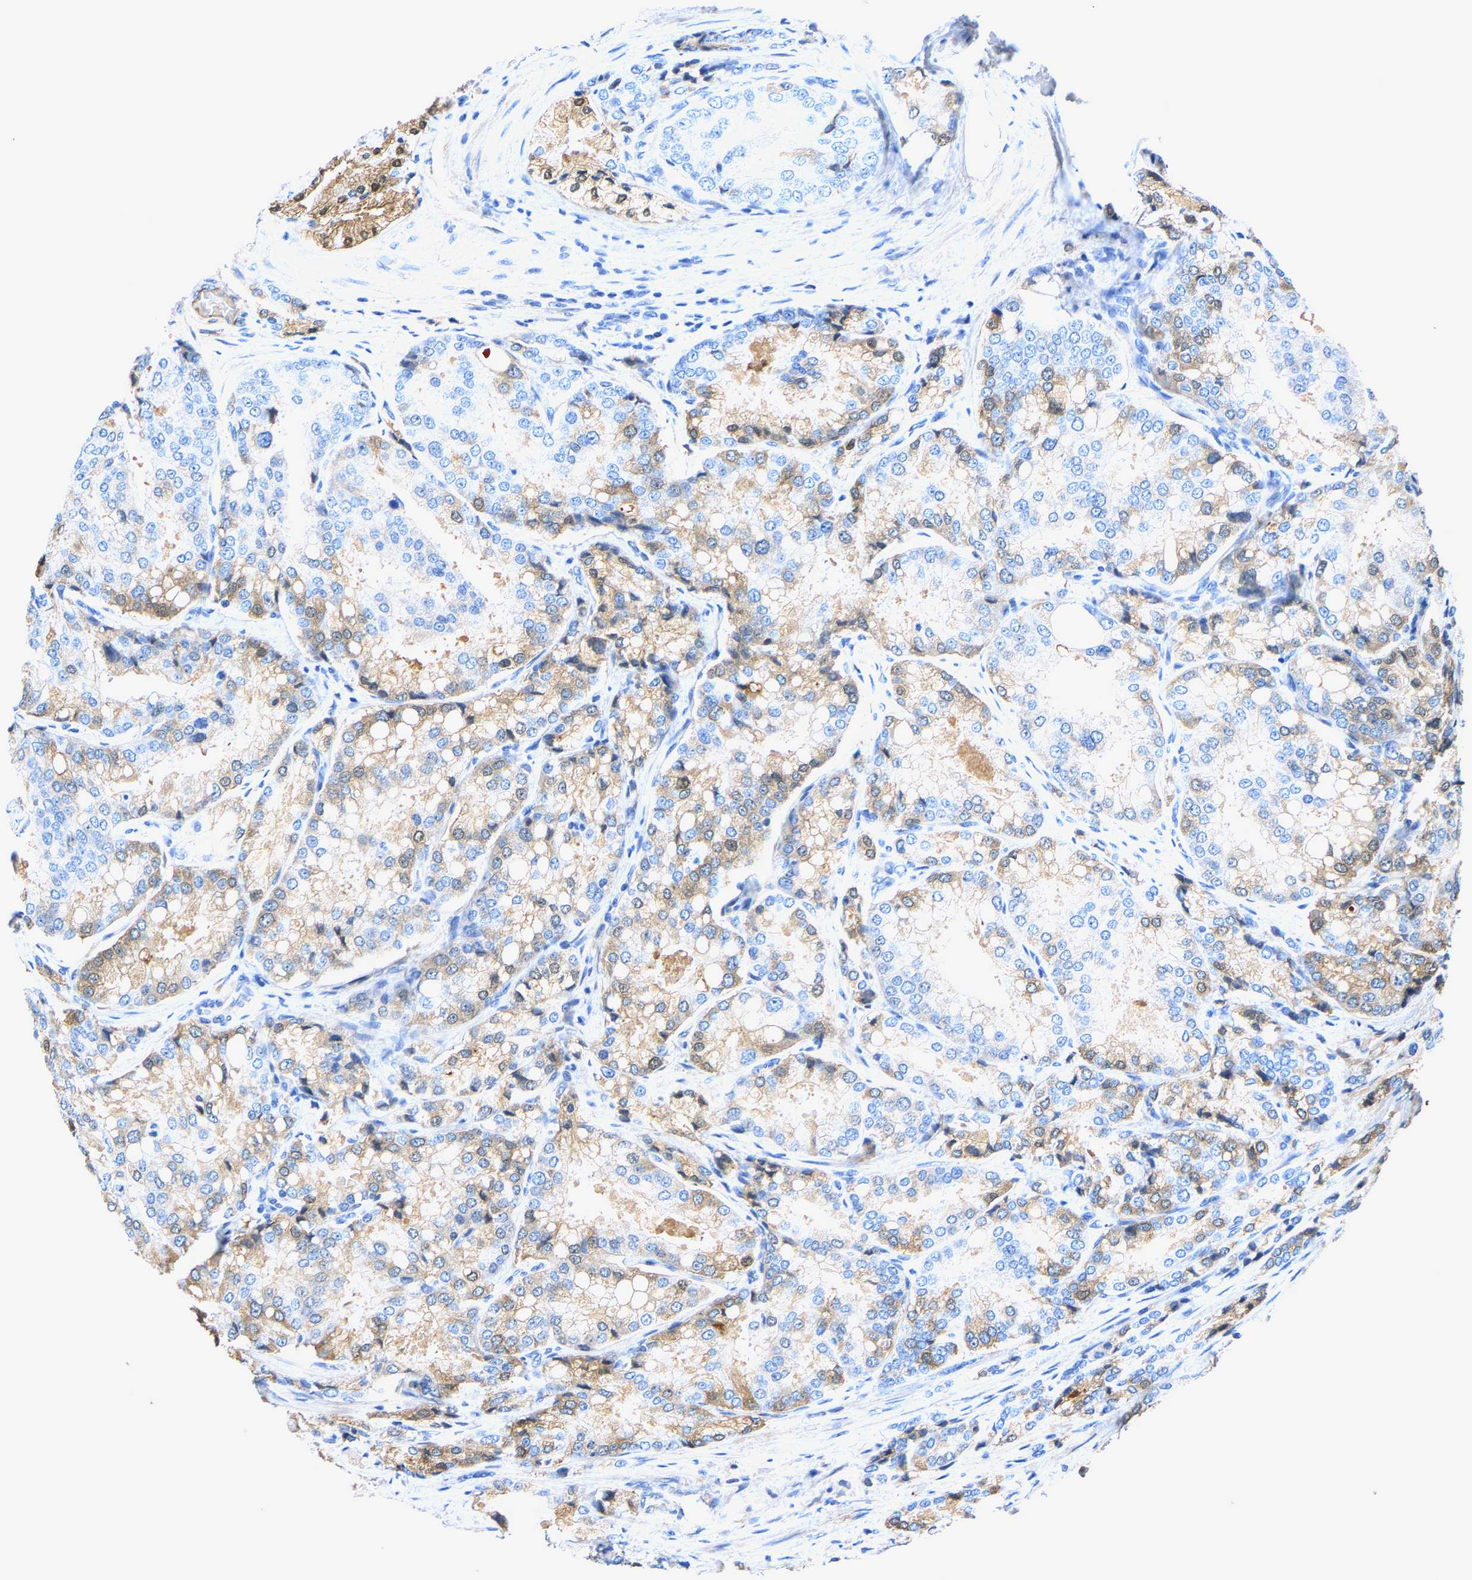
{"staining": {"intensity": "moderate", "quantity": "<25%", "location": "cytoplasmic/membranous"}, "tissue": "prostate cancer", "cell_type": "Tumor cells", "image_type": "cancer", "snomed": [{"axis": "morphology", "description": "Adenocarcinoma, High grade"}, {"axis": "topography", "description": "Prostate"}], "caption": "Immunohistochemical staining of prostate adenocarcinoma (high-grade) reveals low levels of moderate cytoplasmic/membranous expression in about <25% of tumor cells.", "gene": "STC1", "patient": {"sex": "male", "age": 50}}